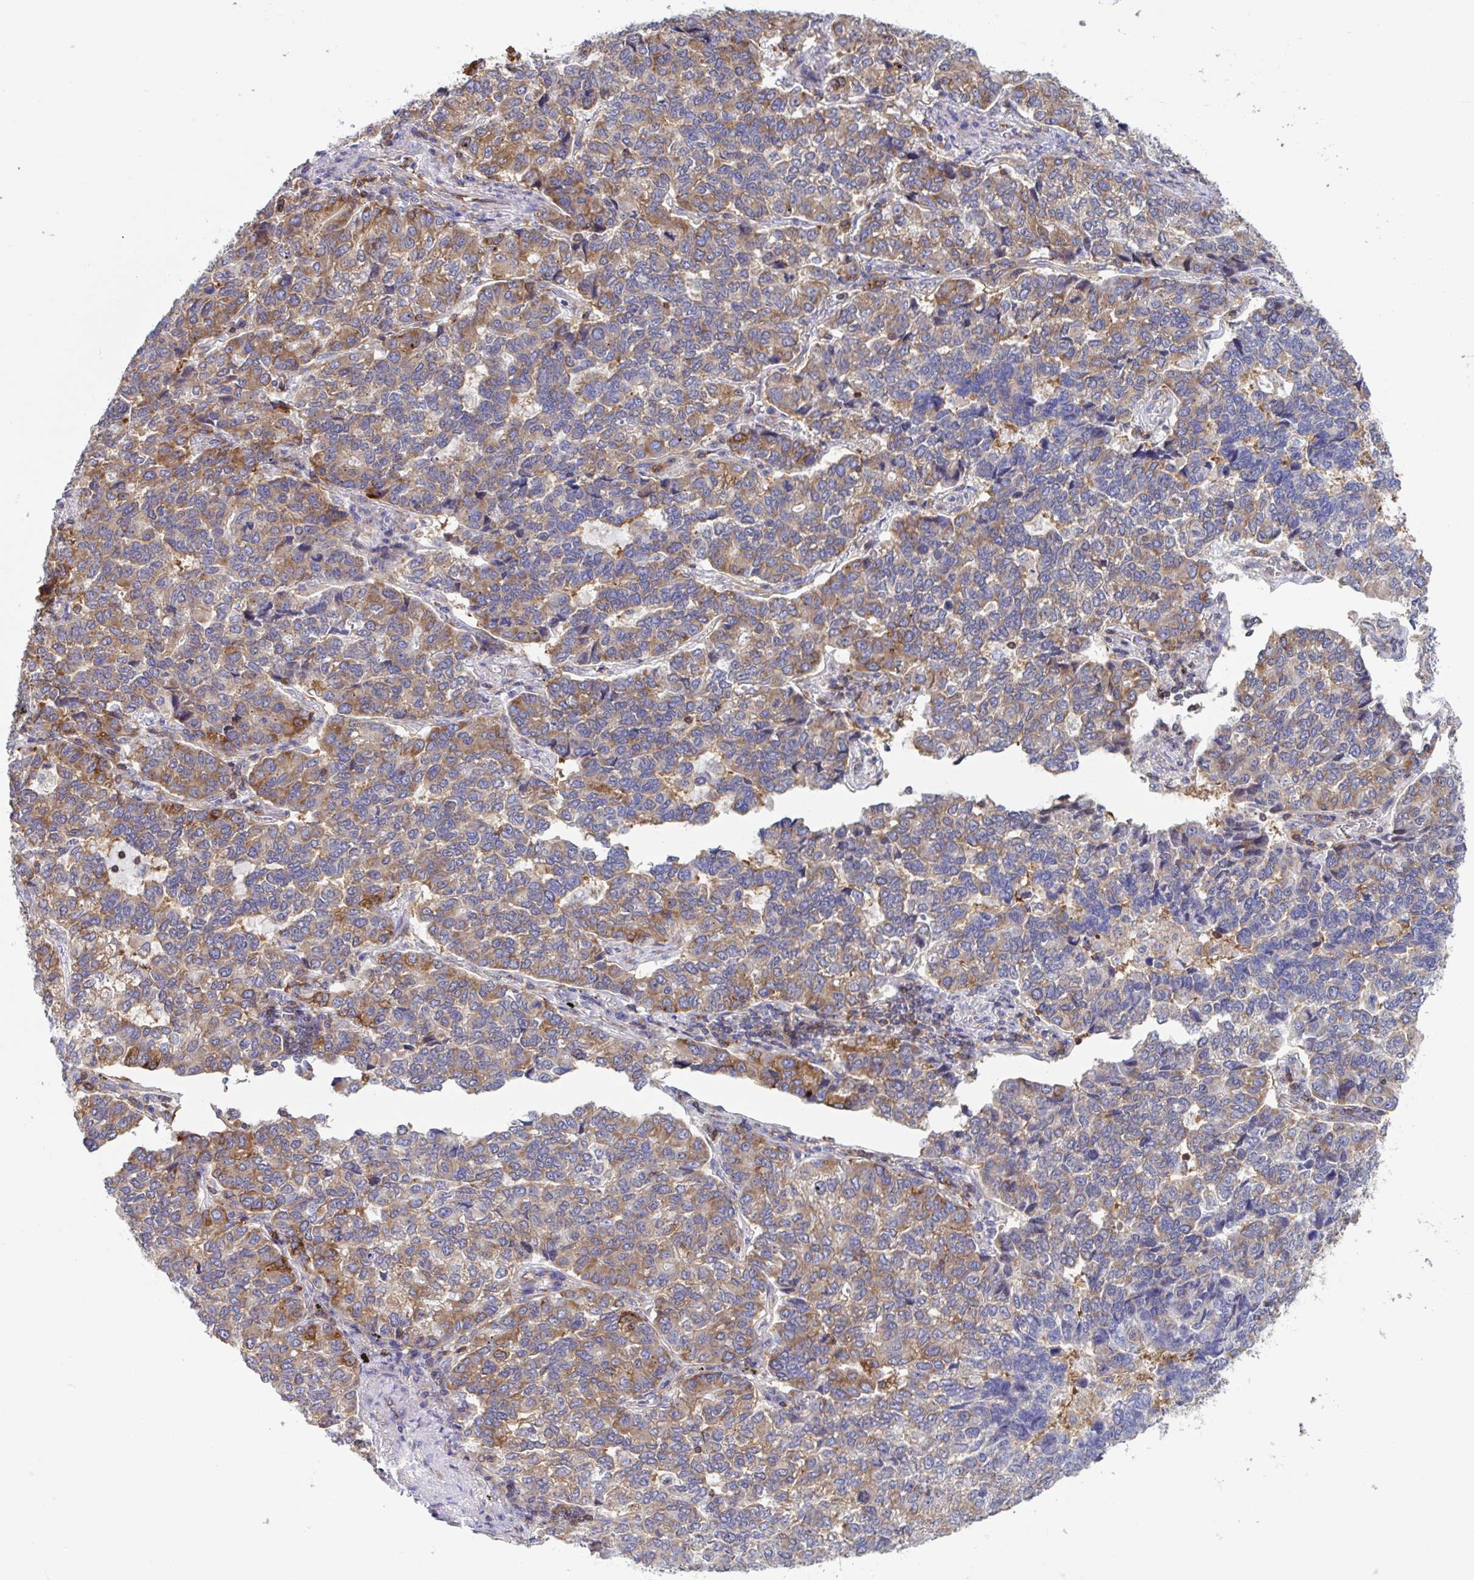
{"staining": {"intensity": "moderate", "quantity": "25%-75%", "location": "cytoplasmic/membranous"}, "tissue": "lung cancer", "cell_type": "Tumor cells", "image_type": "cancer", "snomed": [{"axis": "morphology", "description": "Adenocarcinoma, NOS"}, {"axis": "topography", "description": "Lymph node"}, {"axis": "topography", "description": "Lung"}], "caption": "Lung adenocarcinoma tissue displays moderate cytoplasmic/membranous expression in about 25%-75% of tumor cells, visualized by immunohistochemistry. The staining is performed using DAB brown chromogen to label protein expression. The nuclei are counter-stained blue using hematoxylin.", "gene": "WNK1", "patient": {"sex": "male", "age": 66}}